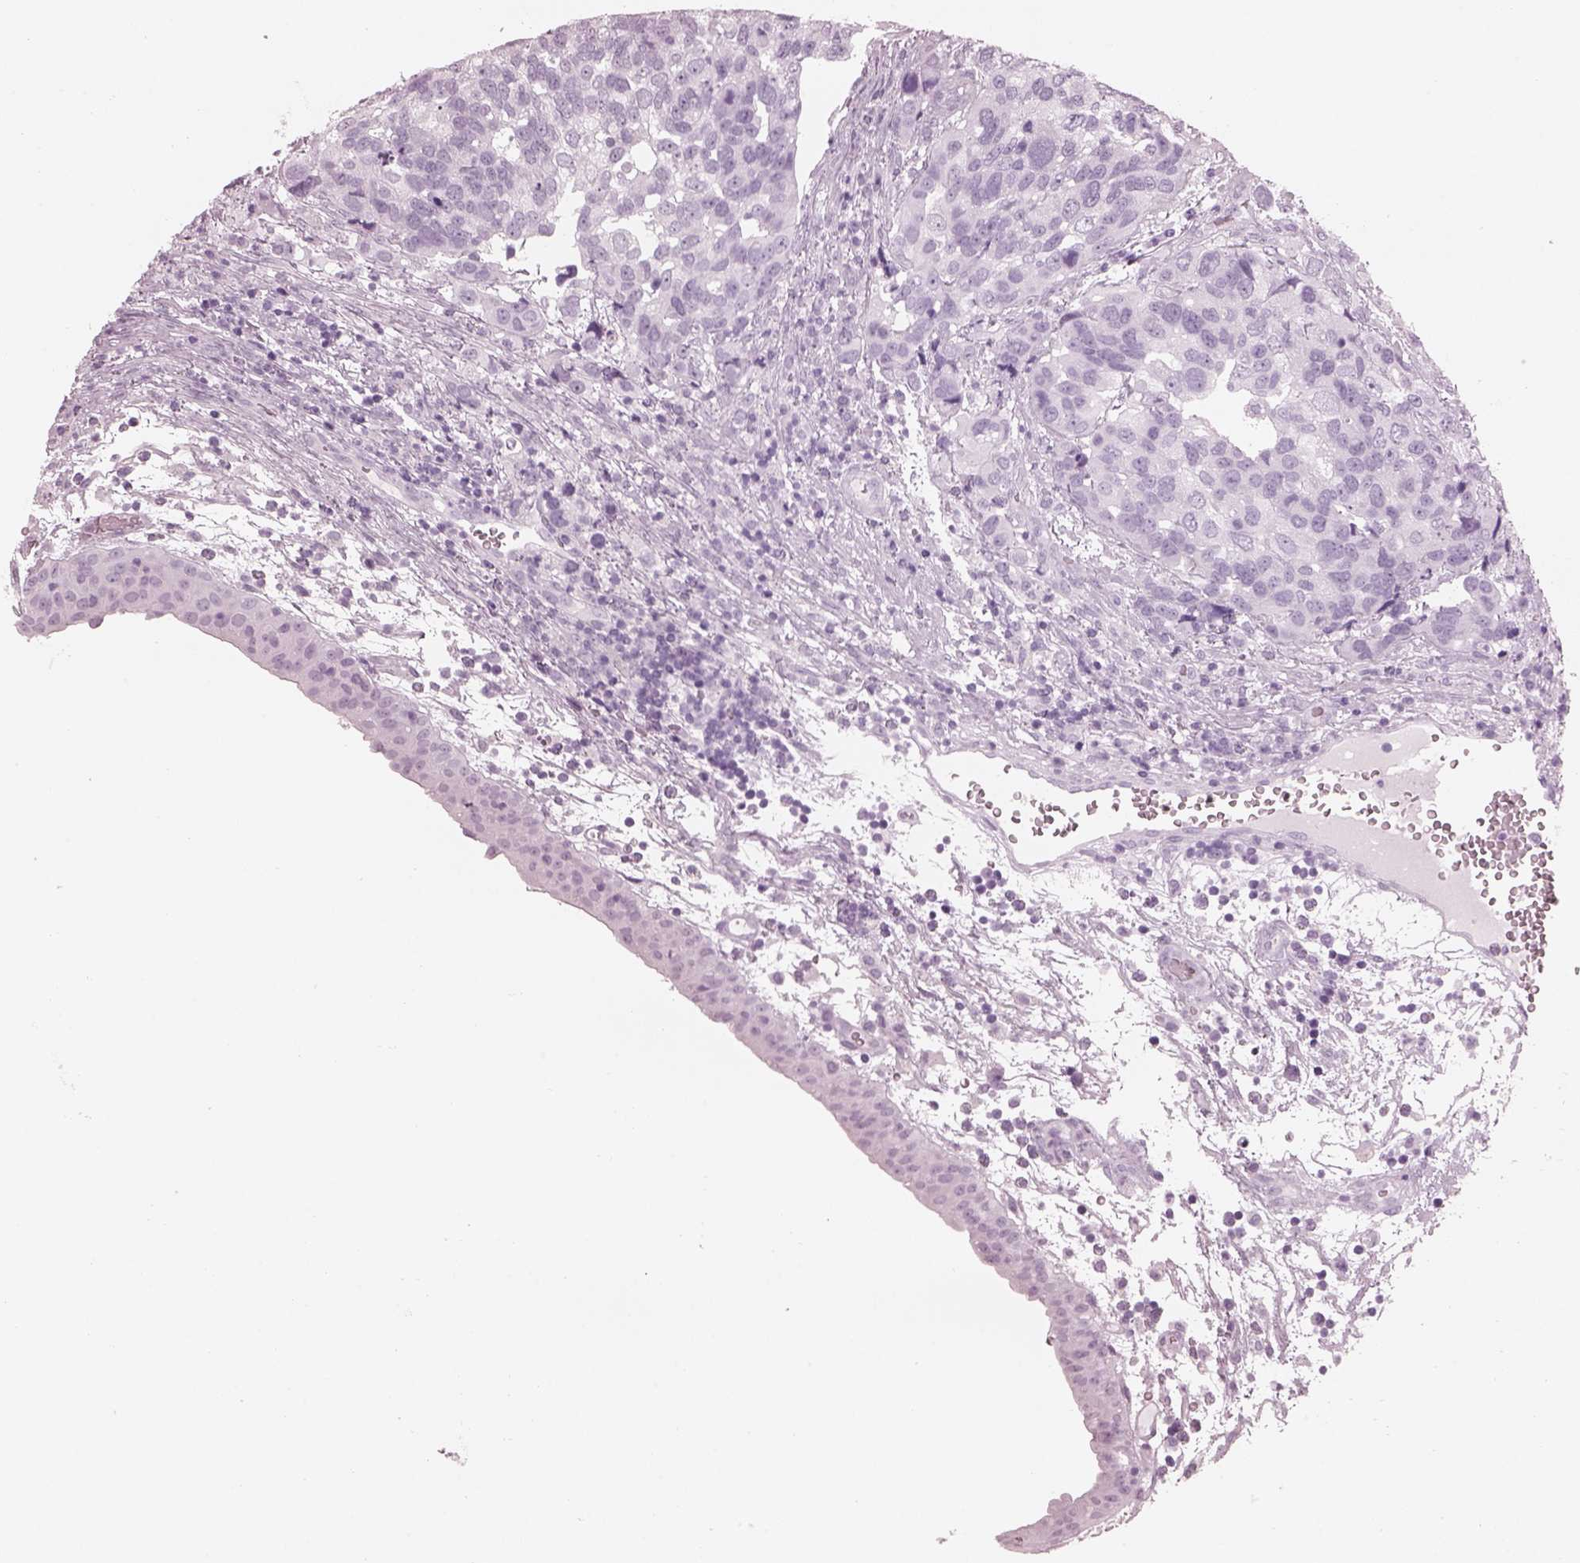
{"staining": {"intensity": "negative", "quantity": "none", "location": "none"}, "tissue": "urothelial cancer", "cell_type": "Tumor cells", "image_type": "cancer", "snomed": [{"axis": "morphology", "description": "Urothelial carcinoma, High grade"}, {"axis": "topography", "description": "Urinary bladder"}], "caption": "This is an immunohistochemistry photomicrograph of urothelial carcinoma (high-grade). There is no expression in tumor cells.", "gene": "FABP9", "patient": {"sex": "male", "age": 60}}